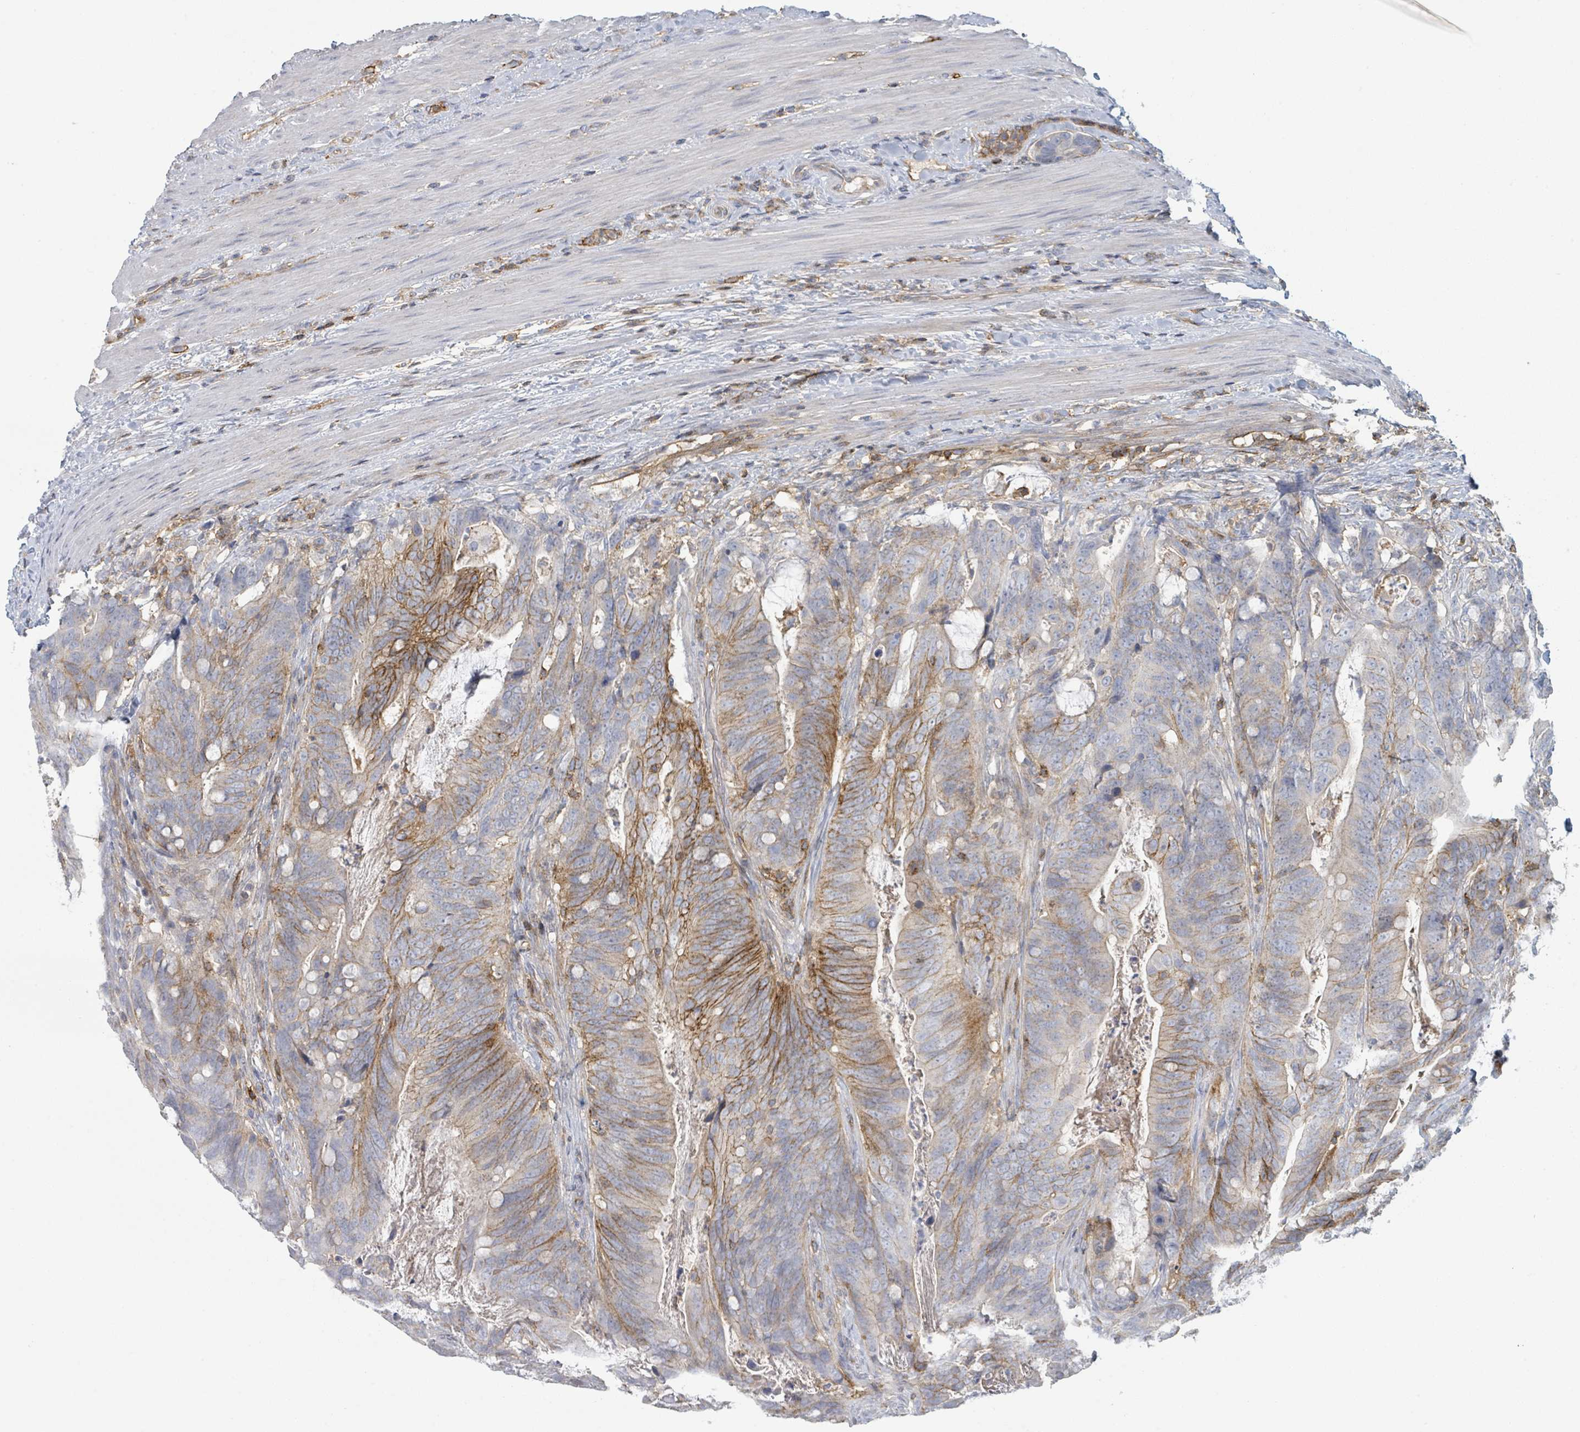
{"staining": {"intensity": "moderate", "quantity": "<25%", "location": "cytoplasmic/membranous"}, "tissue": "colorectal cancer", "cell_type": "Tumor cells", "image_type": "cancer", "snomed": [{"axis": "morphology", "description": "Adenocarcinoma, NOS"}, {"axis": "topography", "description": "Colon"}], "caption": "IHC micrograph of human adenocarcinoma (colorectal) stained for a protein (brown), which reveals low levels of moderate cytoplasmic/membranous staining in approximately <25% of tumor cells.", "gene": "TNFRSF14", "patient": {"sex": "female", "age": 82}}